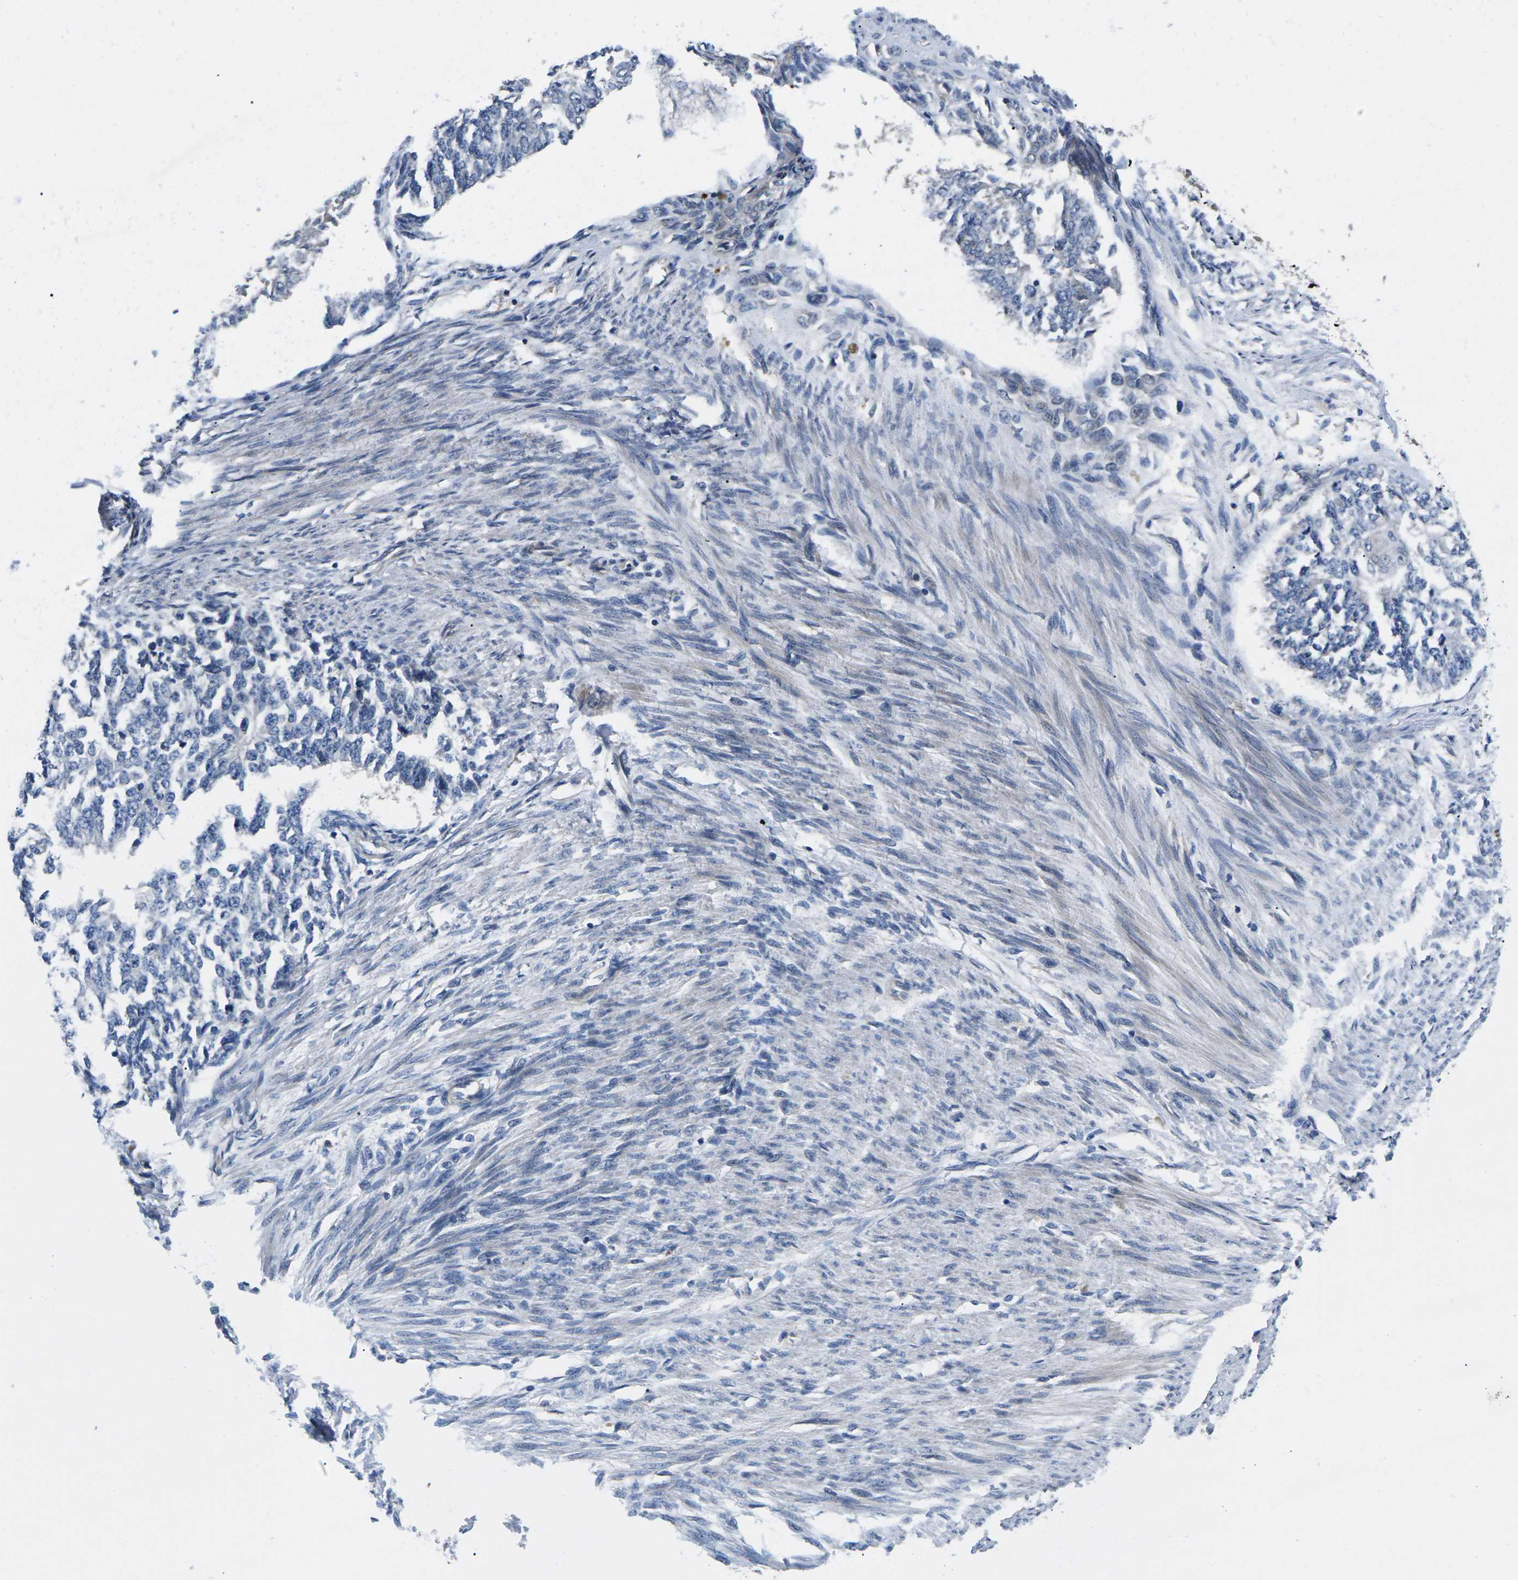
{"staining": {"intensity": "negative", "quantity": "none", "location": "none"}, "tissue": "endometrial cancer", "cell_type": "Tumor cells", "image_type": "cancer", "snomed": [{"axis": "morphology", "description": "Adenocarcinoma, NOS"}, {"axis": "topography", "description": "Endometrium"}], "caption": "Immunohistochemistry (IHC) photomicrograph of neoplastic tissue: human endometrial adenocarcinoma stained with DAB reveals no significant protein expression in tumor cells.", "gene": "PLCE1", "patient": {"sex": "female", "age": 32}}